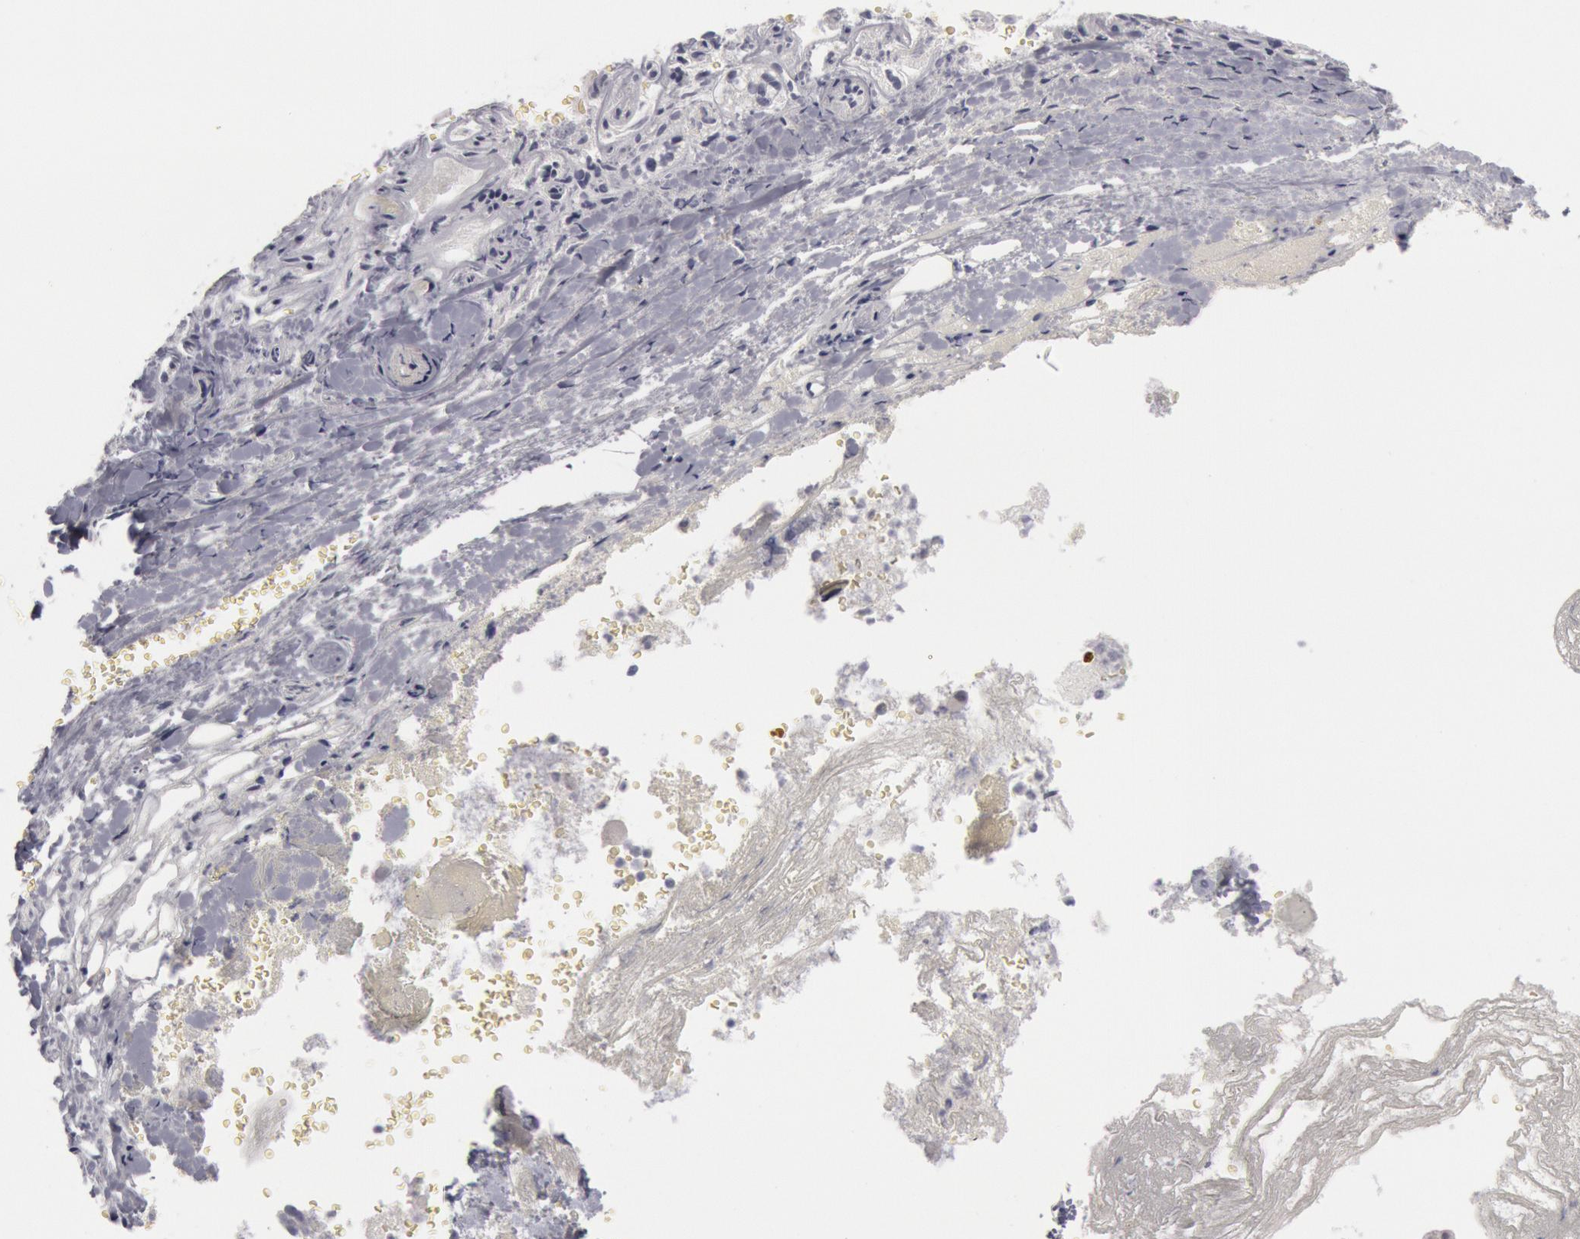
{"staining": {"intensity": "negative", "quantity": "none", "location": "none"}, "tissue": "adrenal gland", "cell_type": "Glandular cells", "image_type": "normal", "snomed": [{"axis": "morphology", "description": "Normal tissue, NOS"}, {"axis": "topography", "description": "Adrenal gland"}], "caption": "IHC micrograph of normal adrenal gland stained for a protein (brown), which displays no expression in glandular cells.", "gene": "KRT16", "patient": {"sex": "female", "age": 71}}